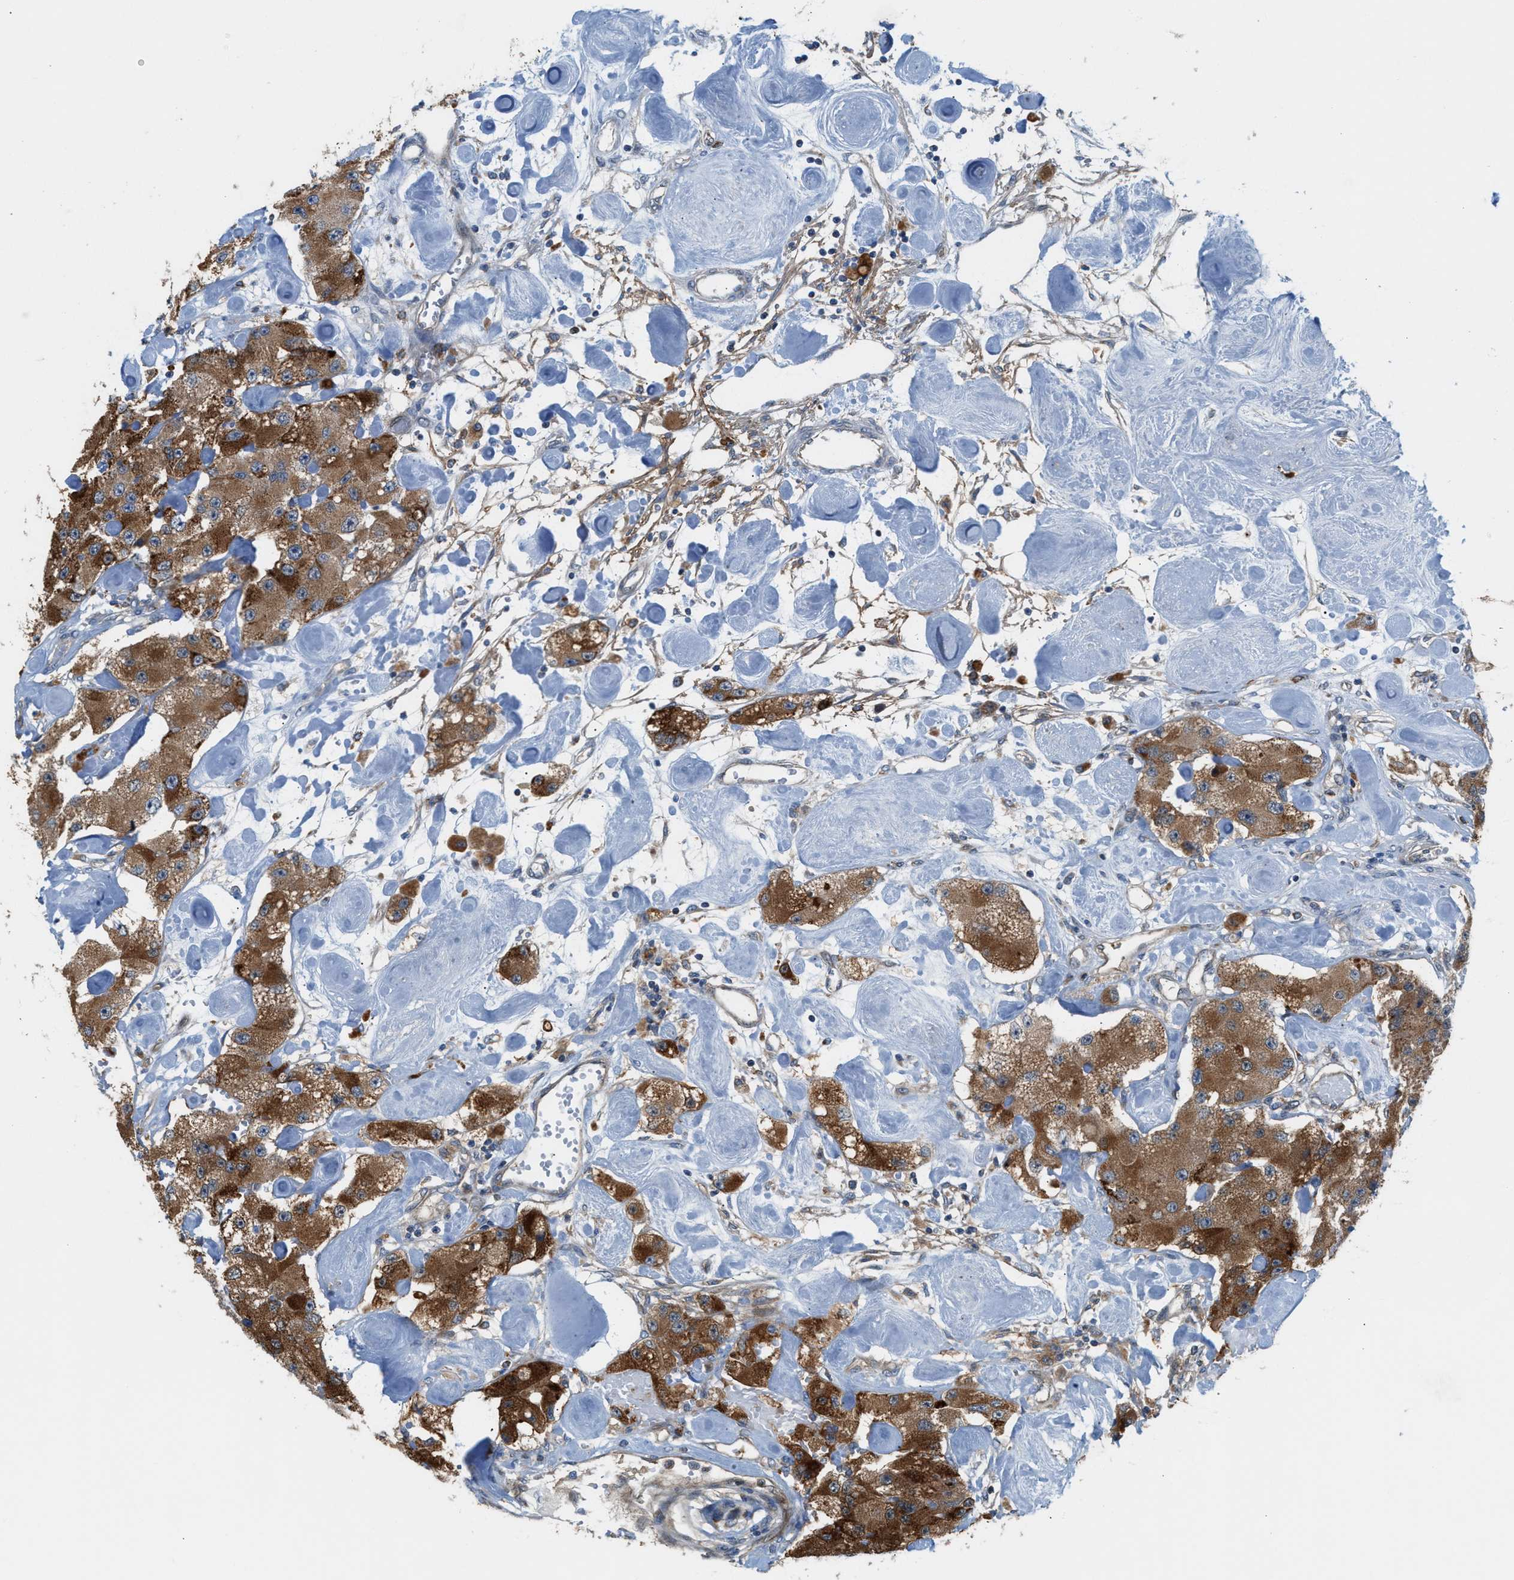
{"staining": {"intensity": "strong", "quantity": ">75%", "location": "cytoplasmic/membranous"}, "tissue": "carcinoid", "cell_type": "Tumor cells", "image_type": "cancer", "snomed": [{"axis": "morphology", "description": "Carcinoid, malignant, NOS"}, {"axis": "topography", "description": "Pancreas"}], "caption": "Malignant carcinoid was stained to show a protein in brown. There is high levels of strong cytoplasmic/membranous positivity in approximately >75% of tumor cells.", "gene": "PDCL", "patient": {"sex": "male", "age": 41}}